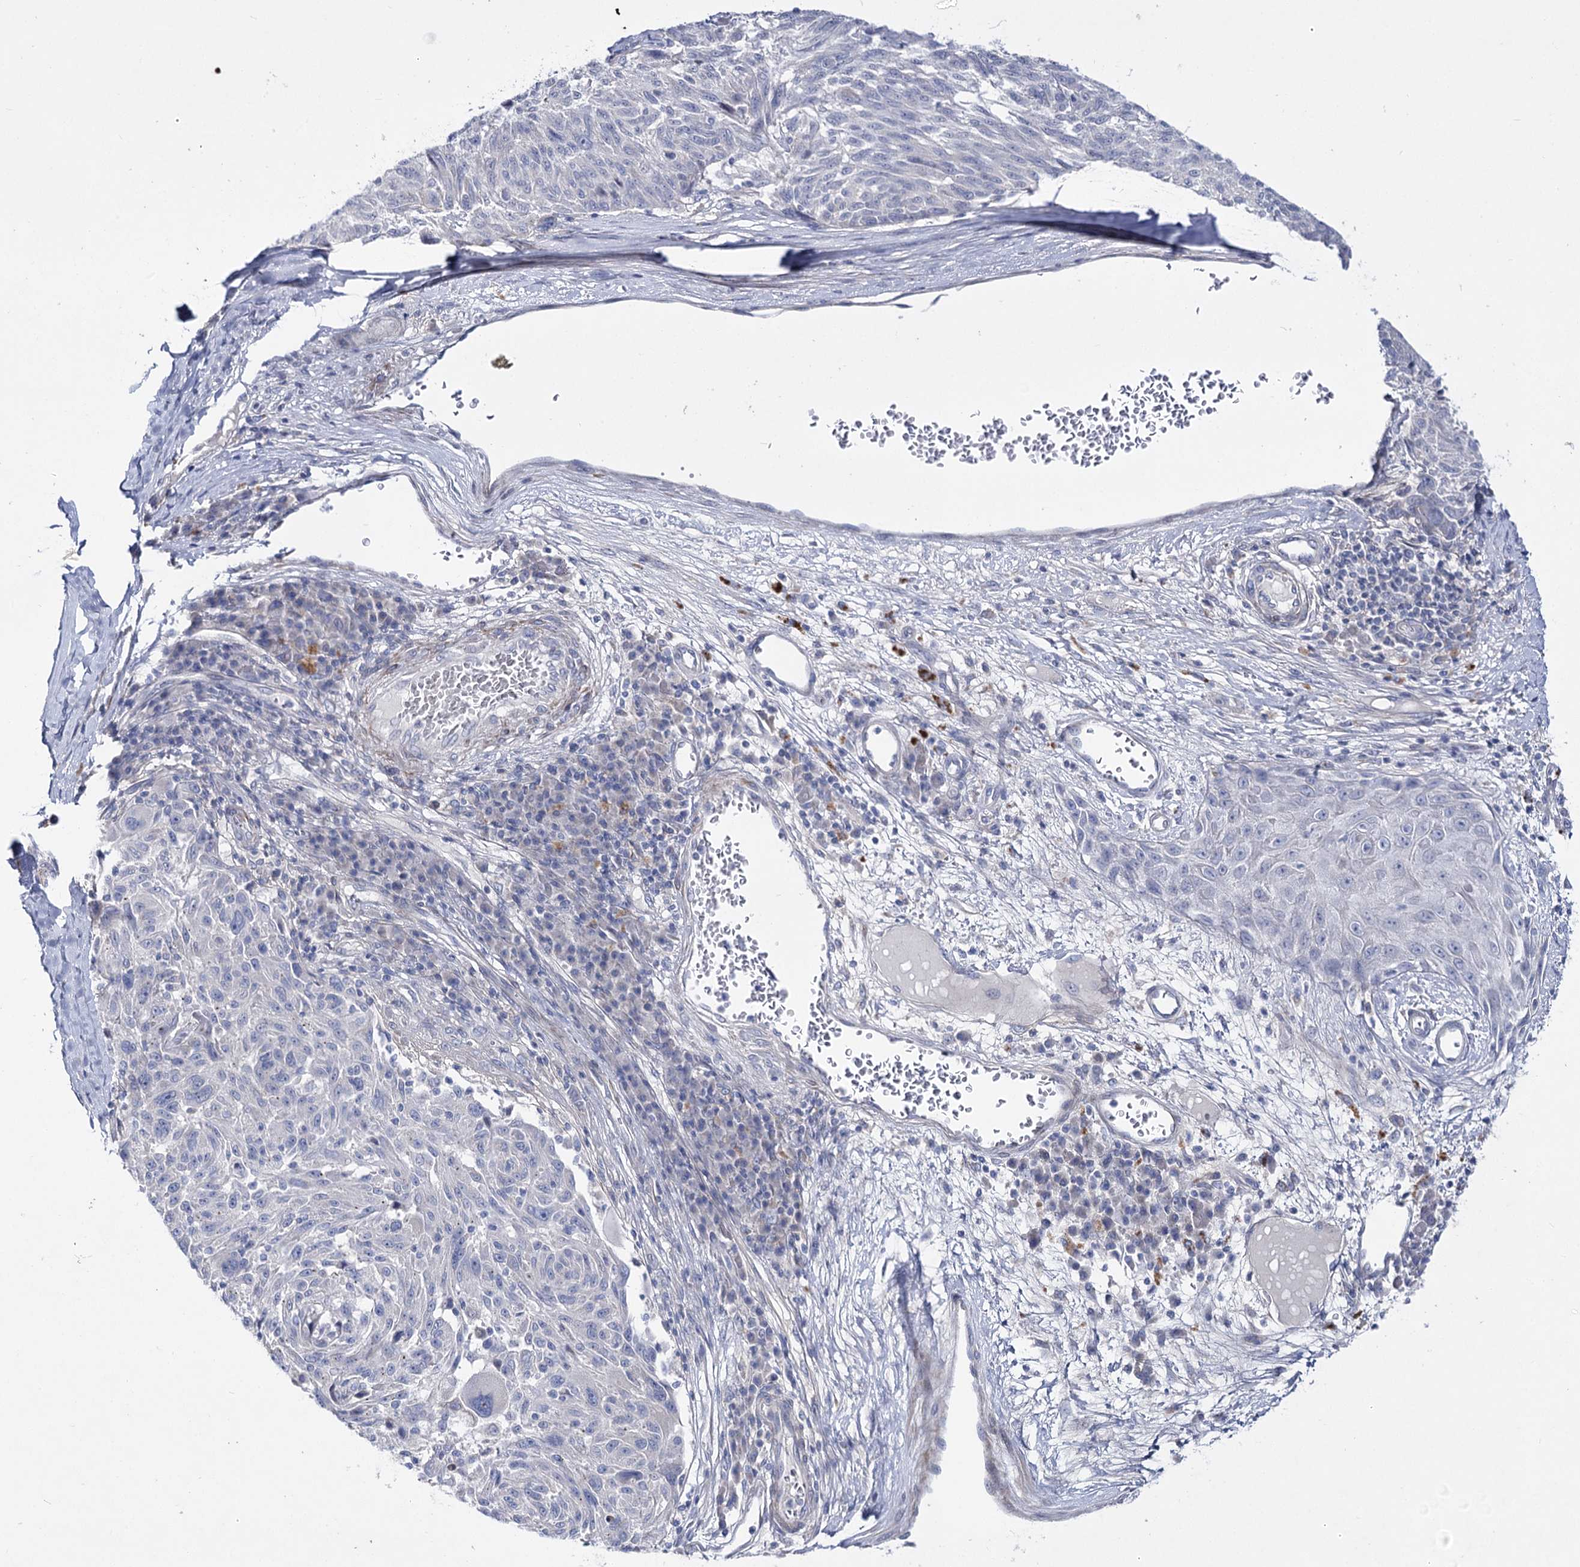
{"staining": {"intensity": "negative", "quantity": "none", "location": "none"}, "tissue": "melanoma", "cell_type": "Tumor cells", "image_type": "cancer", "snomed": [{"axis": "morphology", "description": "Malignant melanoma, NOS"}, {"axis": "topography", "description": "Skin"}], "caption": "Tumor cells are negative for protein expression in human malignant melanoma.", "gene": "LRRC14B", "patient": {"sex": "male", "age": 53}}